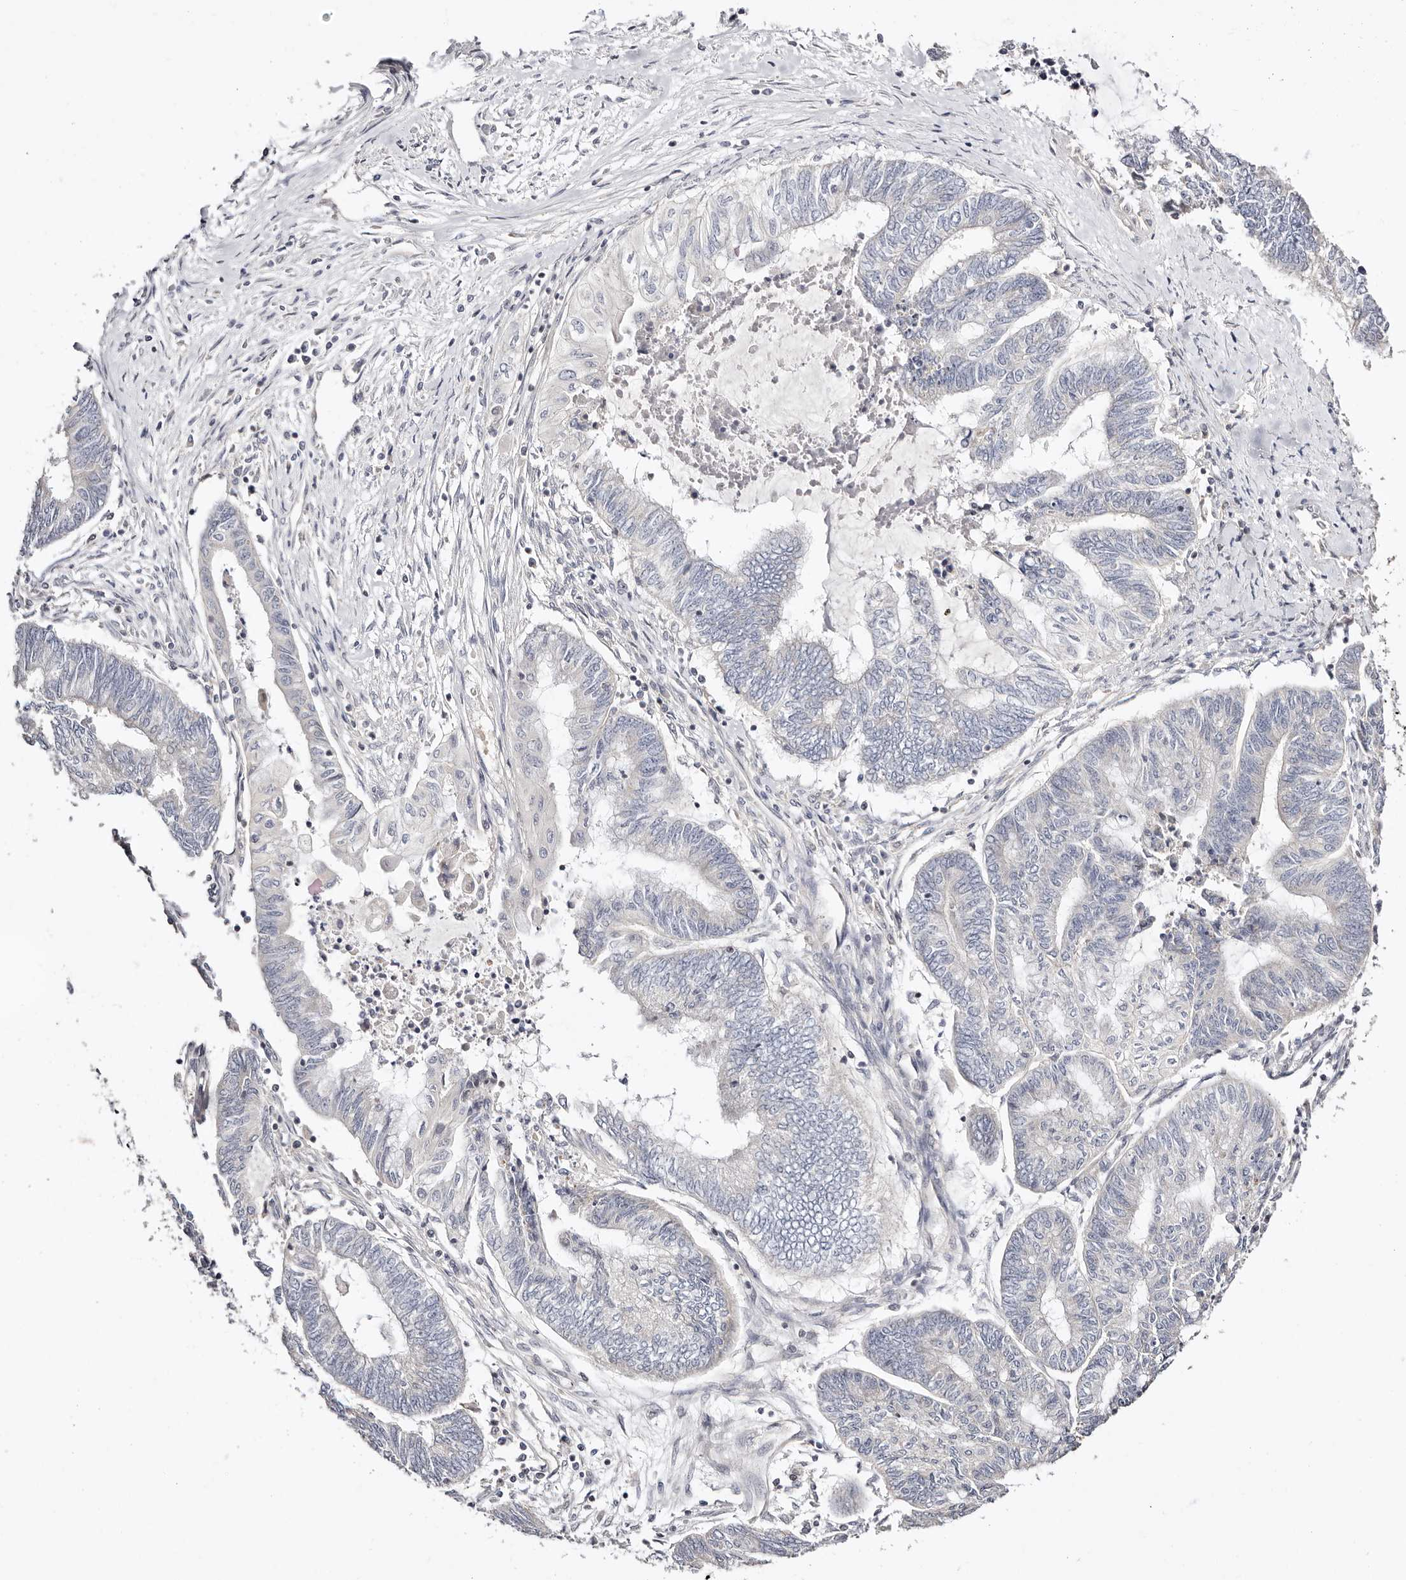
{"staining": {"intensity": "negative", "quantity": "none", "location": "none"}, "tissue": "endometrial cancer", "cell_type": "Tumor cells", "image_type": "cancer", "snomed": [{"axis": "morphology", "description": "Adenocarcinoma, NOS"}, {"axis": "topography", "description": "Uterus"}, {"axis": "topography", "description": "Endometrium"}], "caption": "Immunohistochemistry micrograph of neoplastic tissue: endometrial adenocarcinoma stained with DAB (3,3'-diaminobenzidine) exhibits no significant protein staining in tumor cells.", "gene": "STAT5A", "patient": {"sex": "female", "age": 70}}